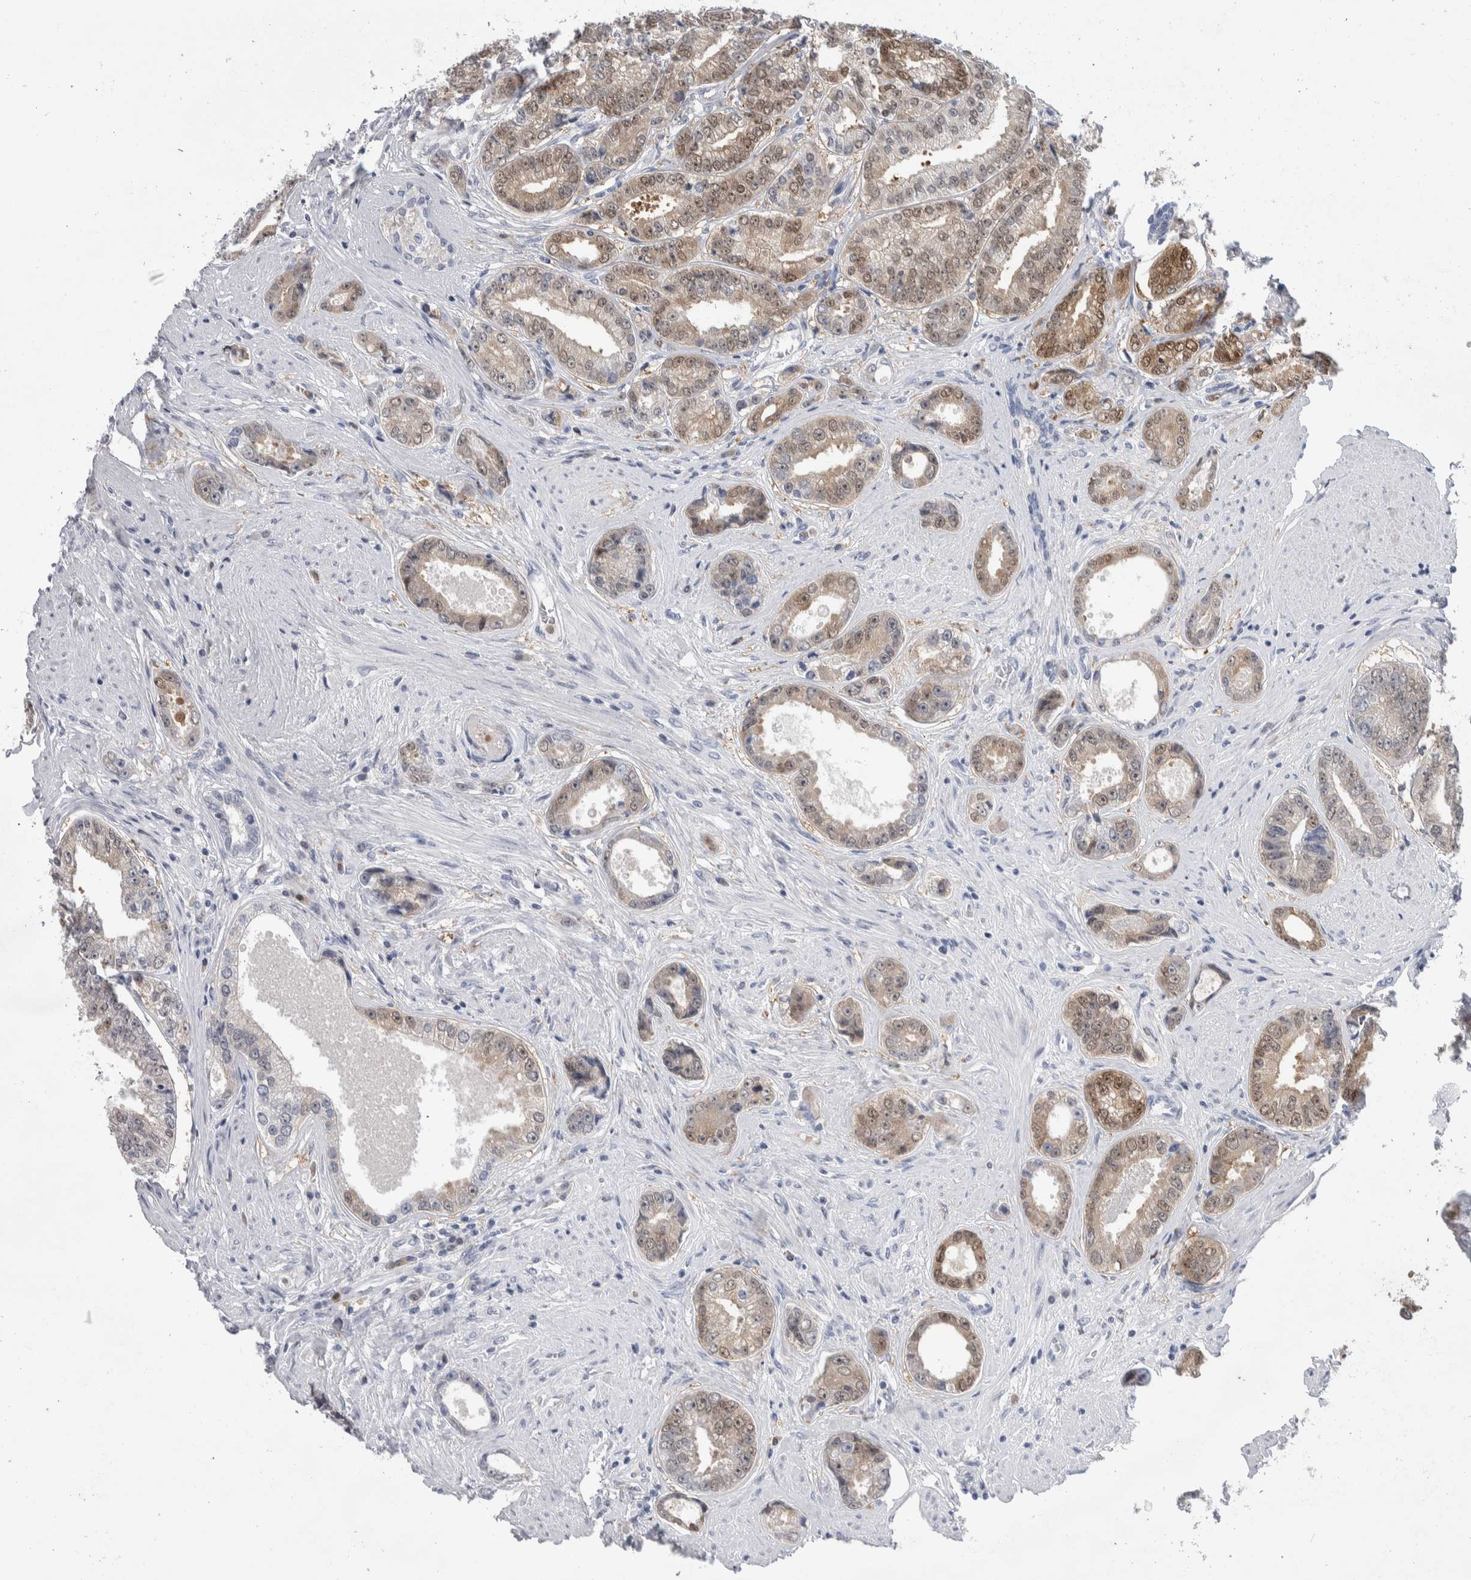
{"staining": {"intensity": "moderate", "quantity": "<25%", "location": "cytoplasmic/membranous,nuclear"}, "tissue": "prostate cancer", "cell_type": "Tumor cells", "image_type": "cancer", "snomed": [{"axis": "morphology", "description": "Adenocarcinoma, High grade"}, {"axis": "topography", "description": "Prostate"}], "caption": "Brown immunohistochemical staining in human prostate cancer (high-grade adenocarcinoma) demonstrates moderate cytoplasmic/membranous and nuclear expression in about <25% of tumor cells.", "gene": "LURAP1L", "patient": {"sex": "male", "age": 61}}